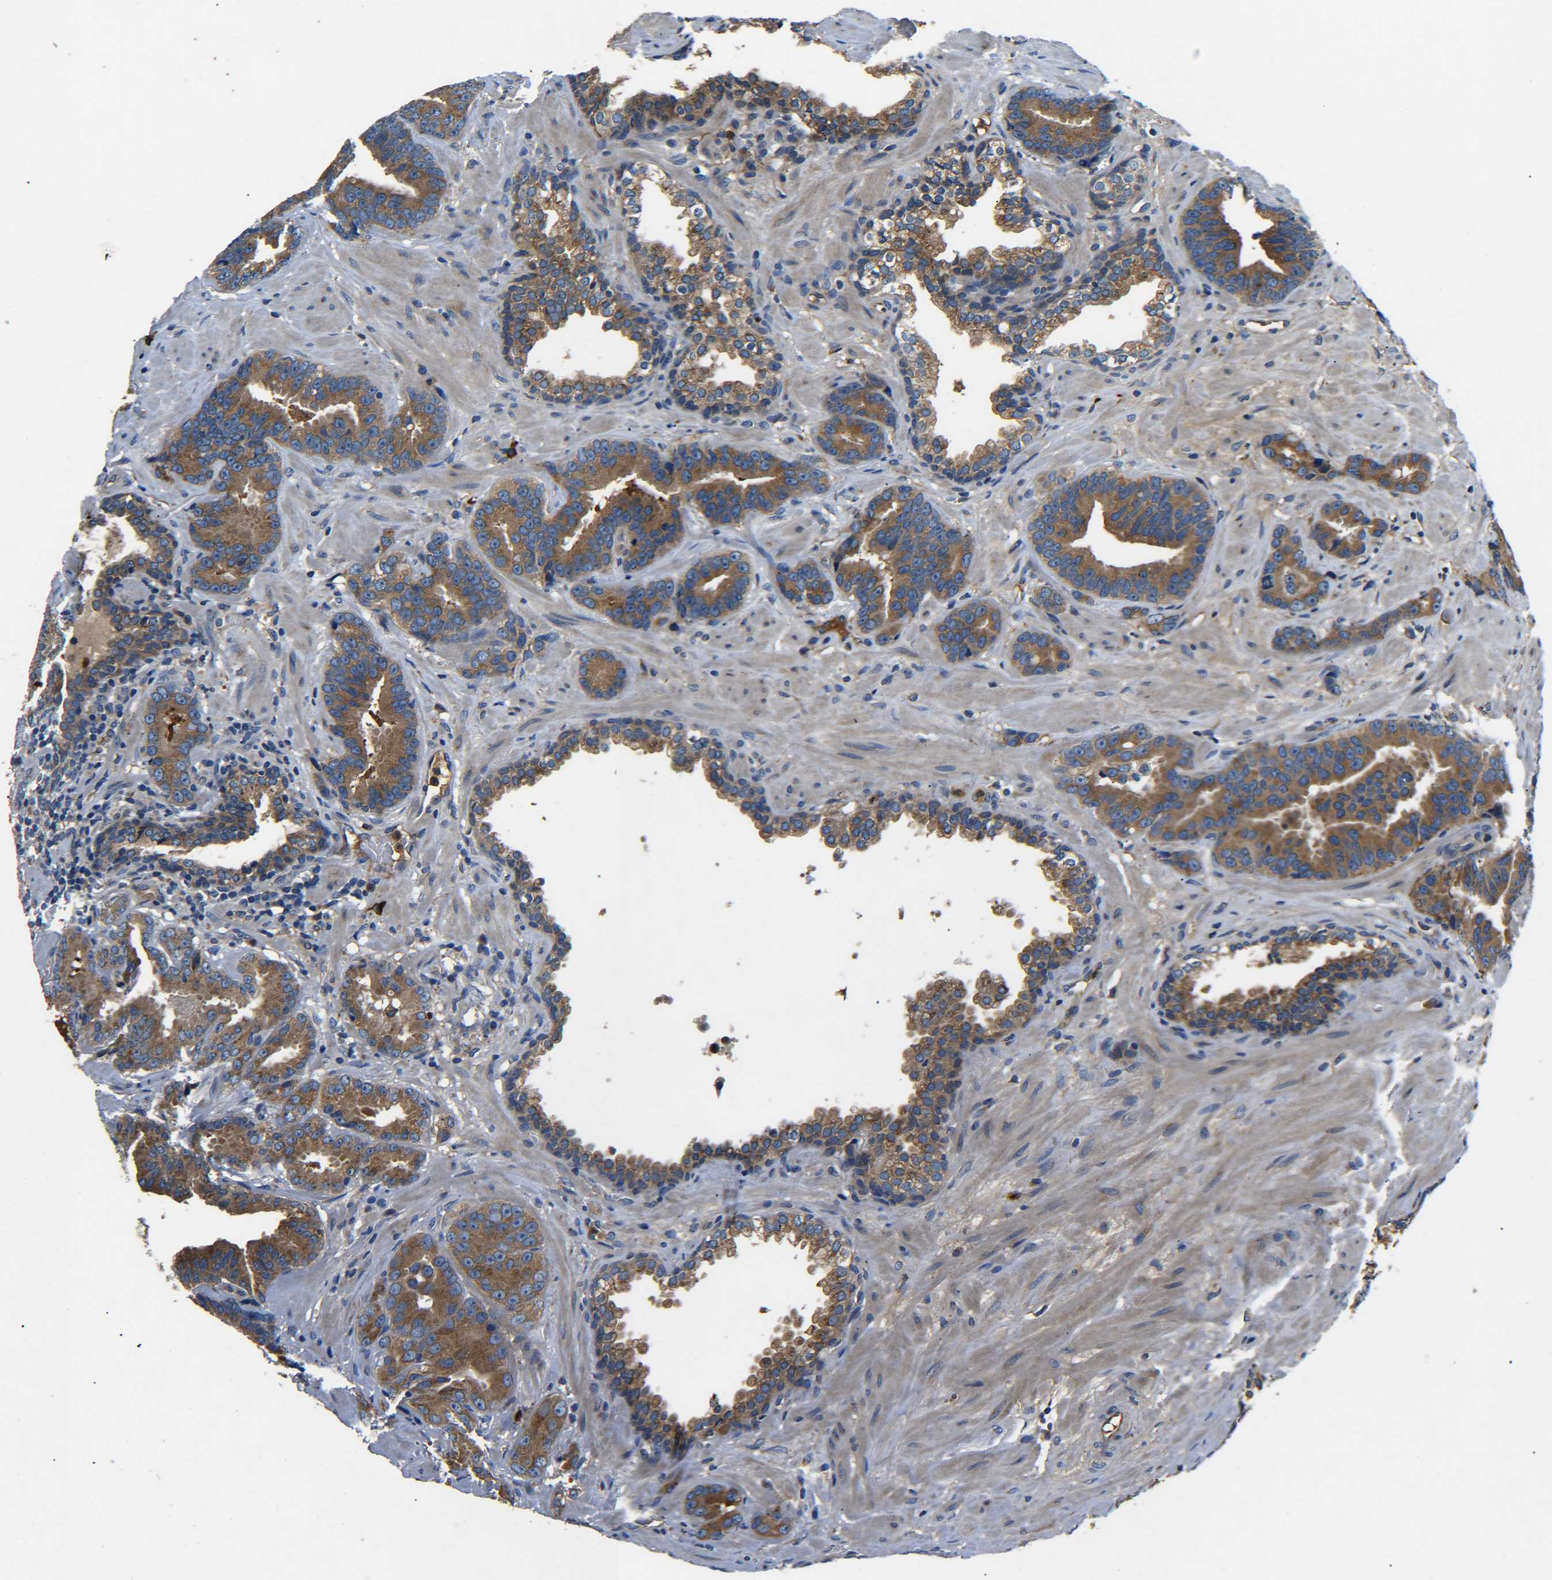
{"staining": {"intensity": "moderate", "quantity": ">75%", "location": "cytoplasmic/membranous"}, "tissue": "prostate cancer", "cell_type": "Tumor cells", "image_type": "cancer", "snomed": [{"axis": "morphology", "description": "Adenocarcinoma, Low grade"}, {"axis": "topography", "description": "Prostate"}], "caption": "Immunohistochemistry (IHC) micrograph of neoplastic tissue: prostate cancer (adenocarcinoma (low-grade)) stained using immunohistochemistry demonstrates medium levels of moderate protein expression localized specifically in the cytoplasmic/membranous of tumor cells, appearing as a cytoplasmic/membranous brown color.", "gene": "RAB1B", "patient": {"sex": "male", "age": 59}}